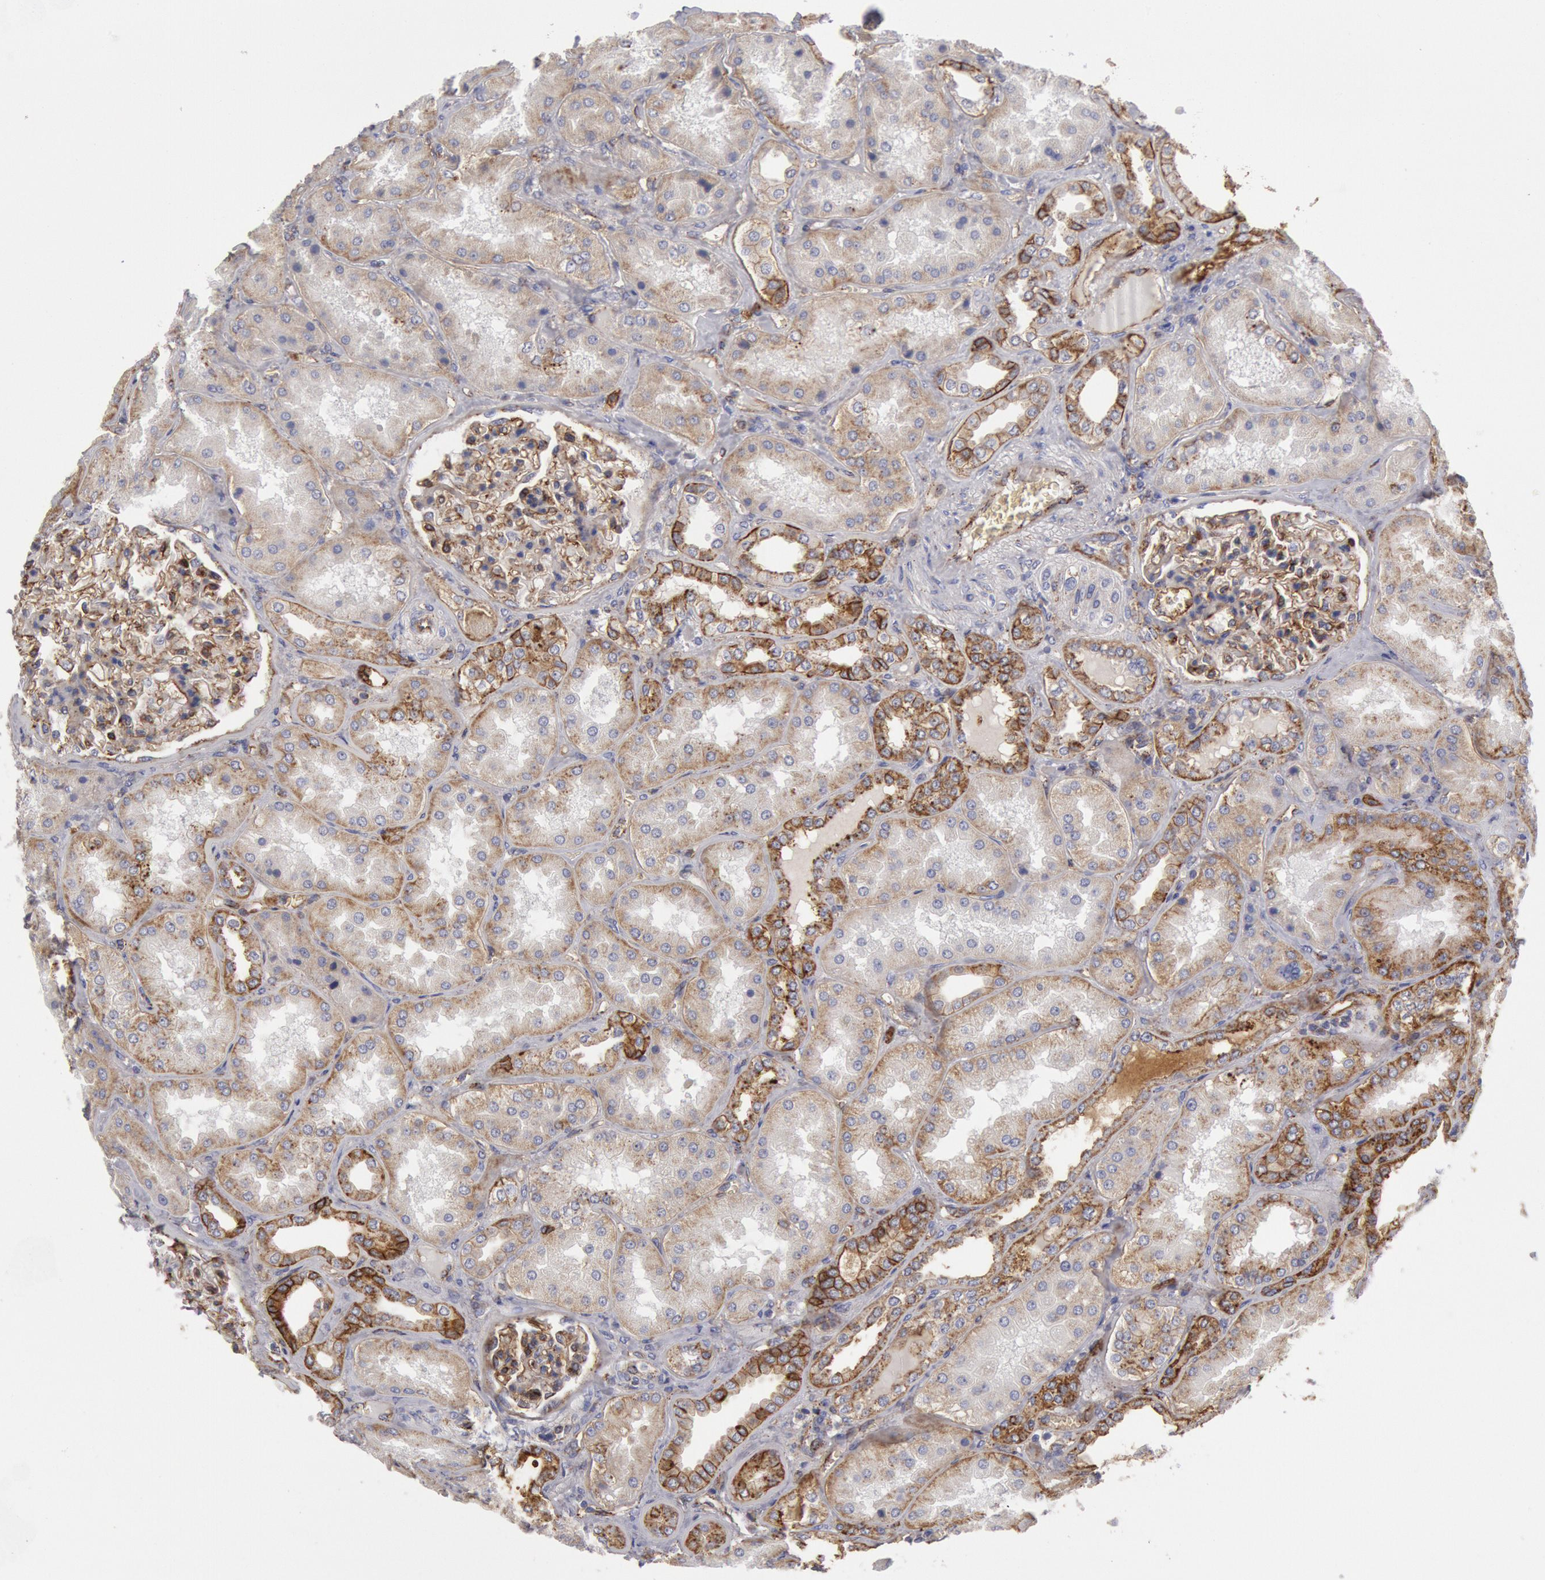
{"staining": {"intensity": "moderate", "quantity": "25%-75%", "location": "cytoplasmic/membranous"}, "tissue": "kidney", "cell_type": "Cells in glomeruli", "image_type": "normal", "snomed": [{"axis": "morphology", "description": "Normal tissue, NOS"}, {"axis": "topography", "description": "Kidney"}], "caption": "Immunohistochemistry micrograph of unremarkable kidney: kidney stained using immunohistochemistry displays medium levels of moderate protein expression localized specifically in the cytoplasmic/membranous of cells in glomeruli, appearing as a cytoplasmic/membranous brown color.", "gene": "FLOT1", "patient": {"sex": "female", "age": 56}}